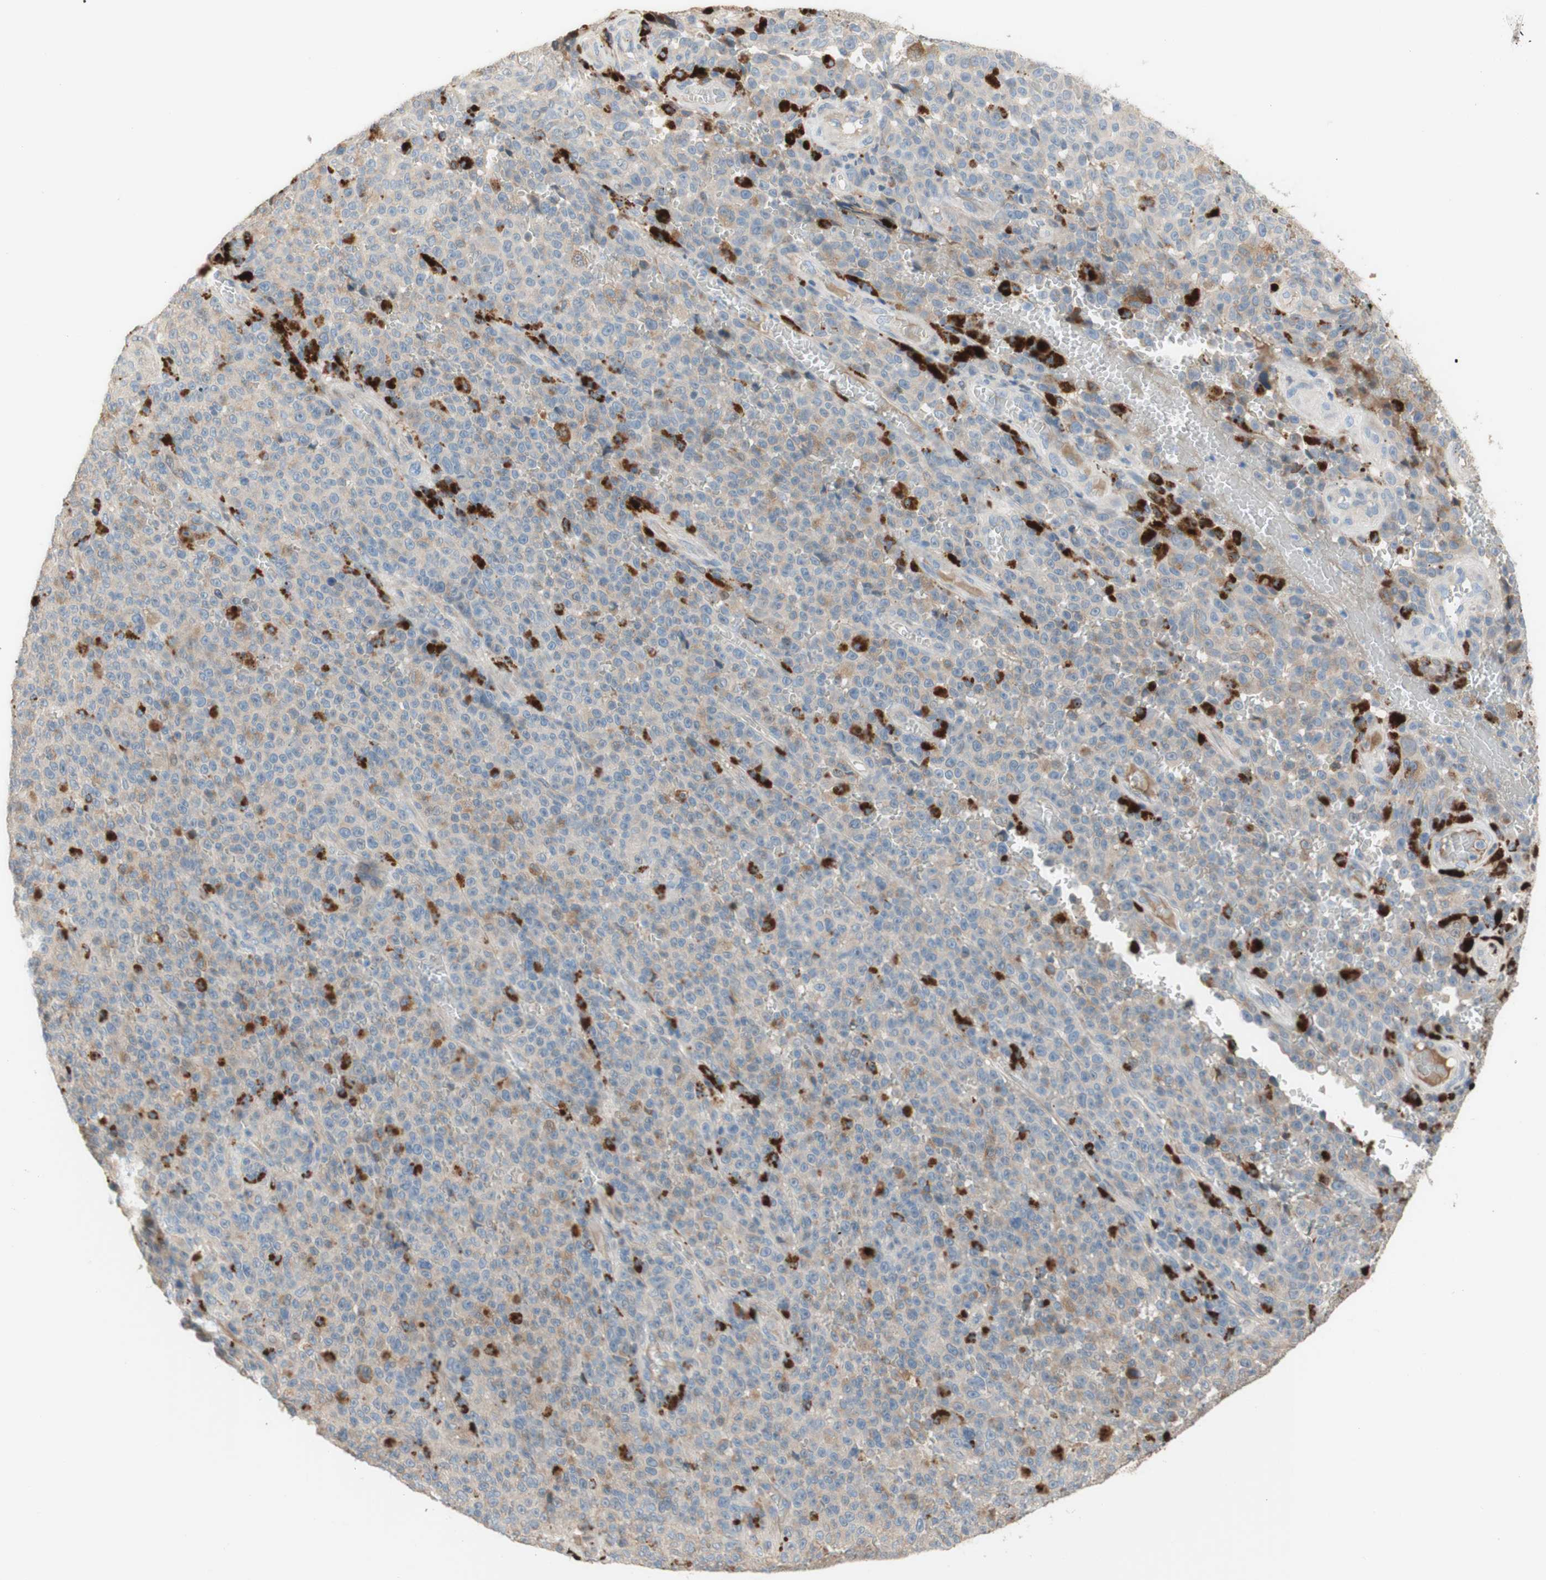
{"staining": {"intensity": "negative", "quantity": "none", "location": "none"}, "tissue": "melanoma", "cell_type": "Tumor cells", "image_type": "cancer", "snomed": [{"axis": "morphology", "description": "Malignant melanoma, NOS"}, {"axis": "topography", "description": "Skin"}], "caption": "DAB immunohistochemical staining of melanoma exhibits no significant expression in tumor cells.", "gene": "PTPN21", "patient": {"sex": "female", "age": 82}}